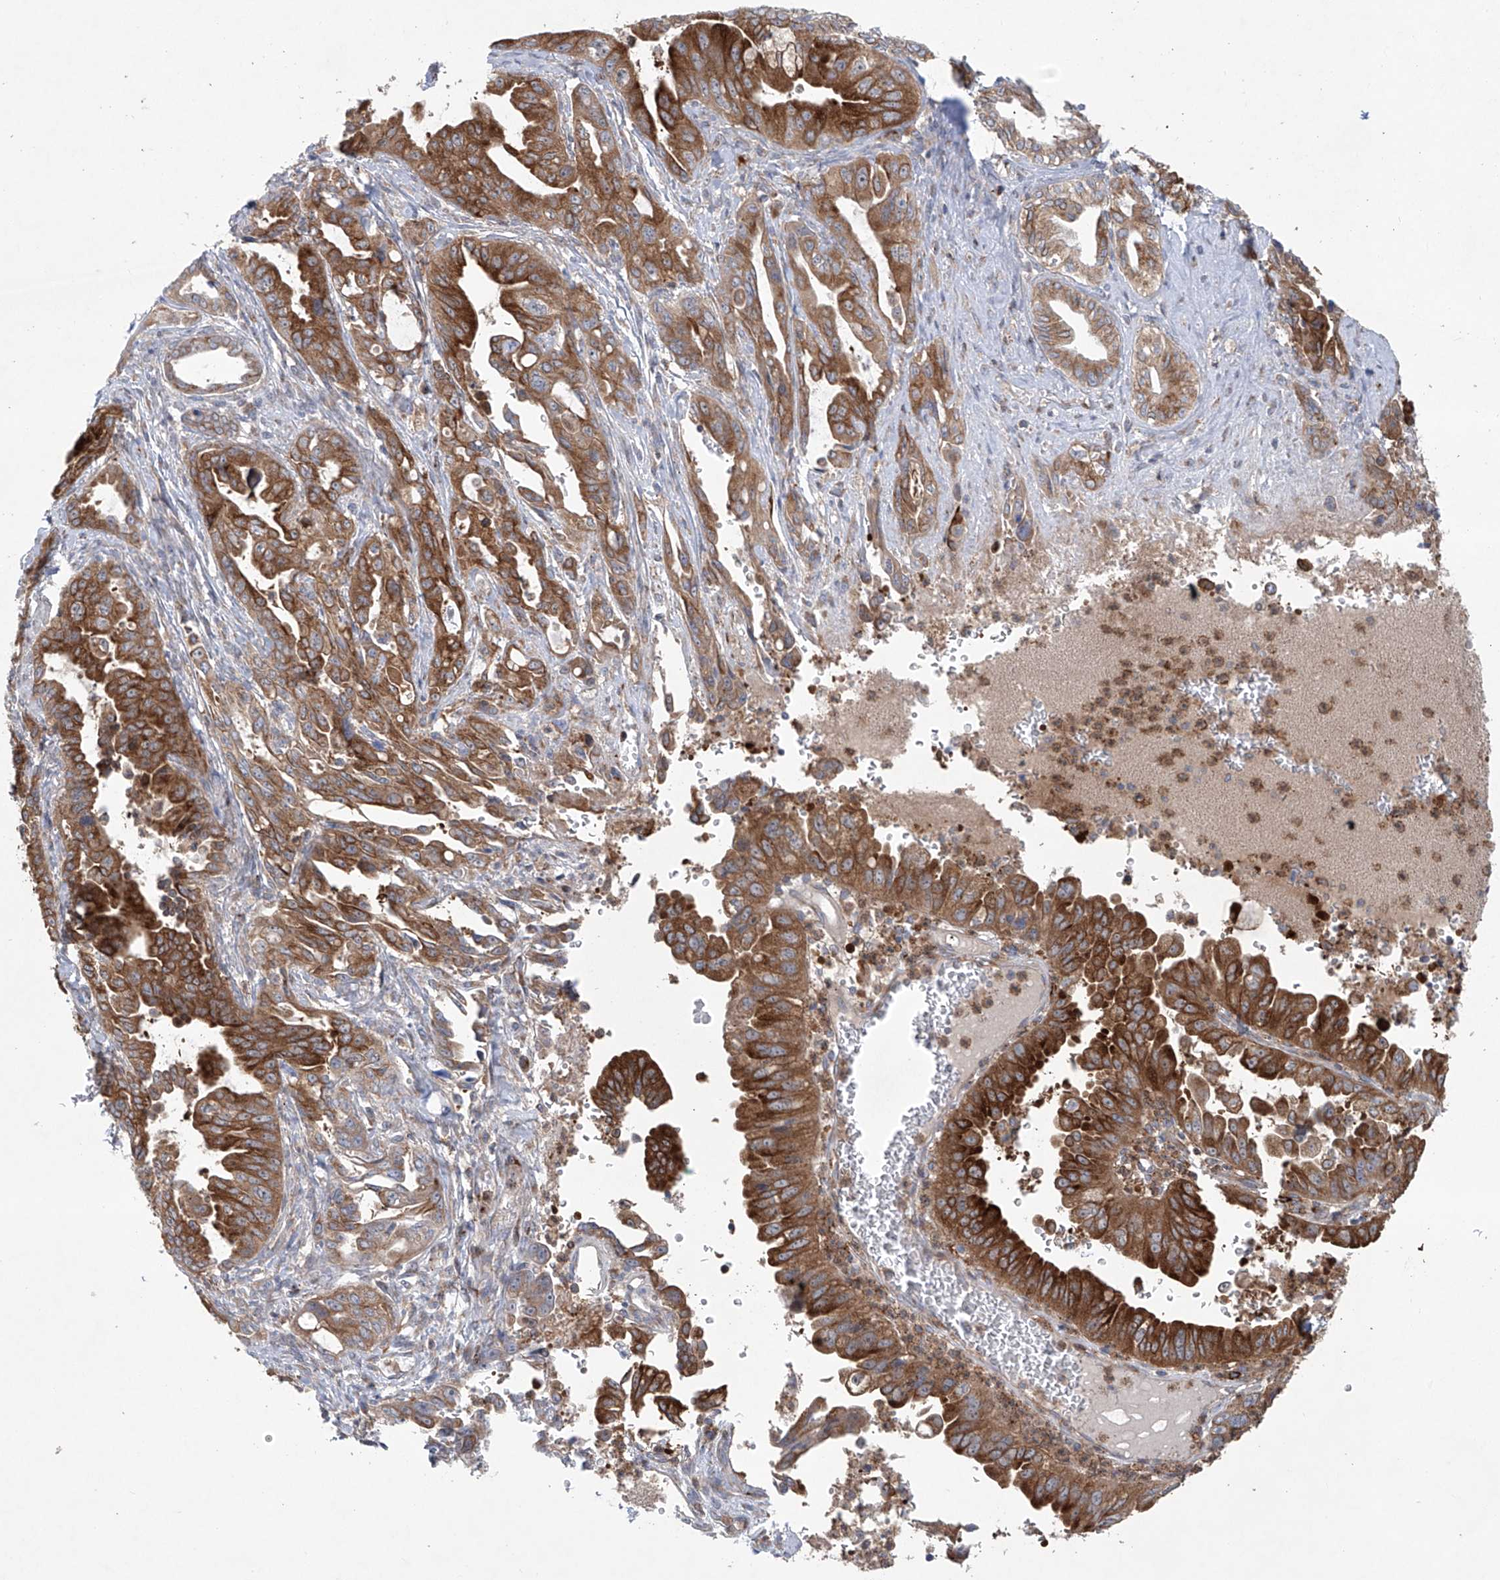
{"staining": {"intensity": "strong", "quantity": ">75%", "location": "cytoplasmic/membranous"}, "tissue": "pancreatic cancer", "cell_type": "Tumor cells", "image_type": "cancer", "snomed": [{"axis": "morphology", "description": "Adenocarcinoma, NOS"}, {"axis": "topography", "description": "Pancreas"}], "caption": "A brown stain labels strong cytoplasmic/membranous positivity of a protein in pancreatic cancer (adenocarcinoma) tumor cells. (IHC, brightfield microscopy, high magnification).", "gene": "KLC4", "patient": {"sex": "male", "age": 70}}